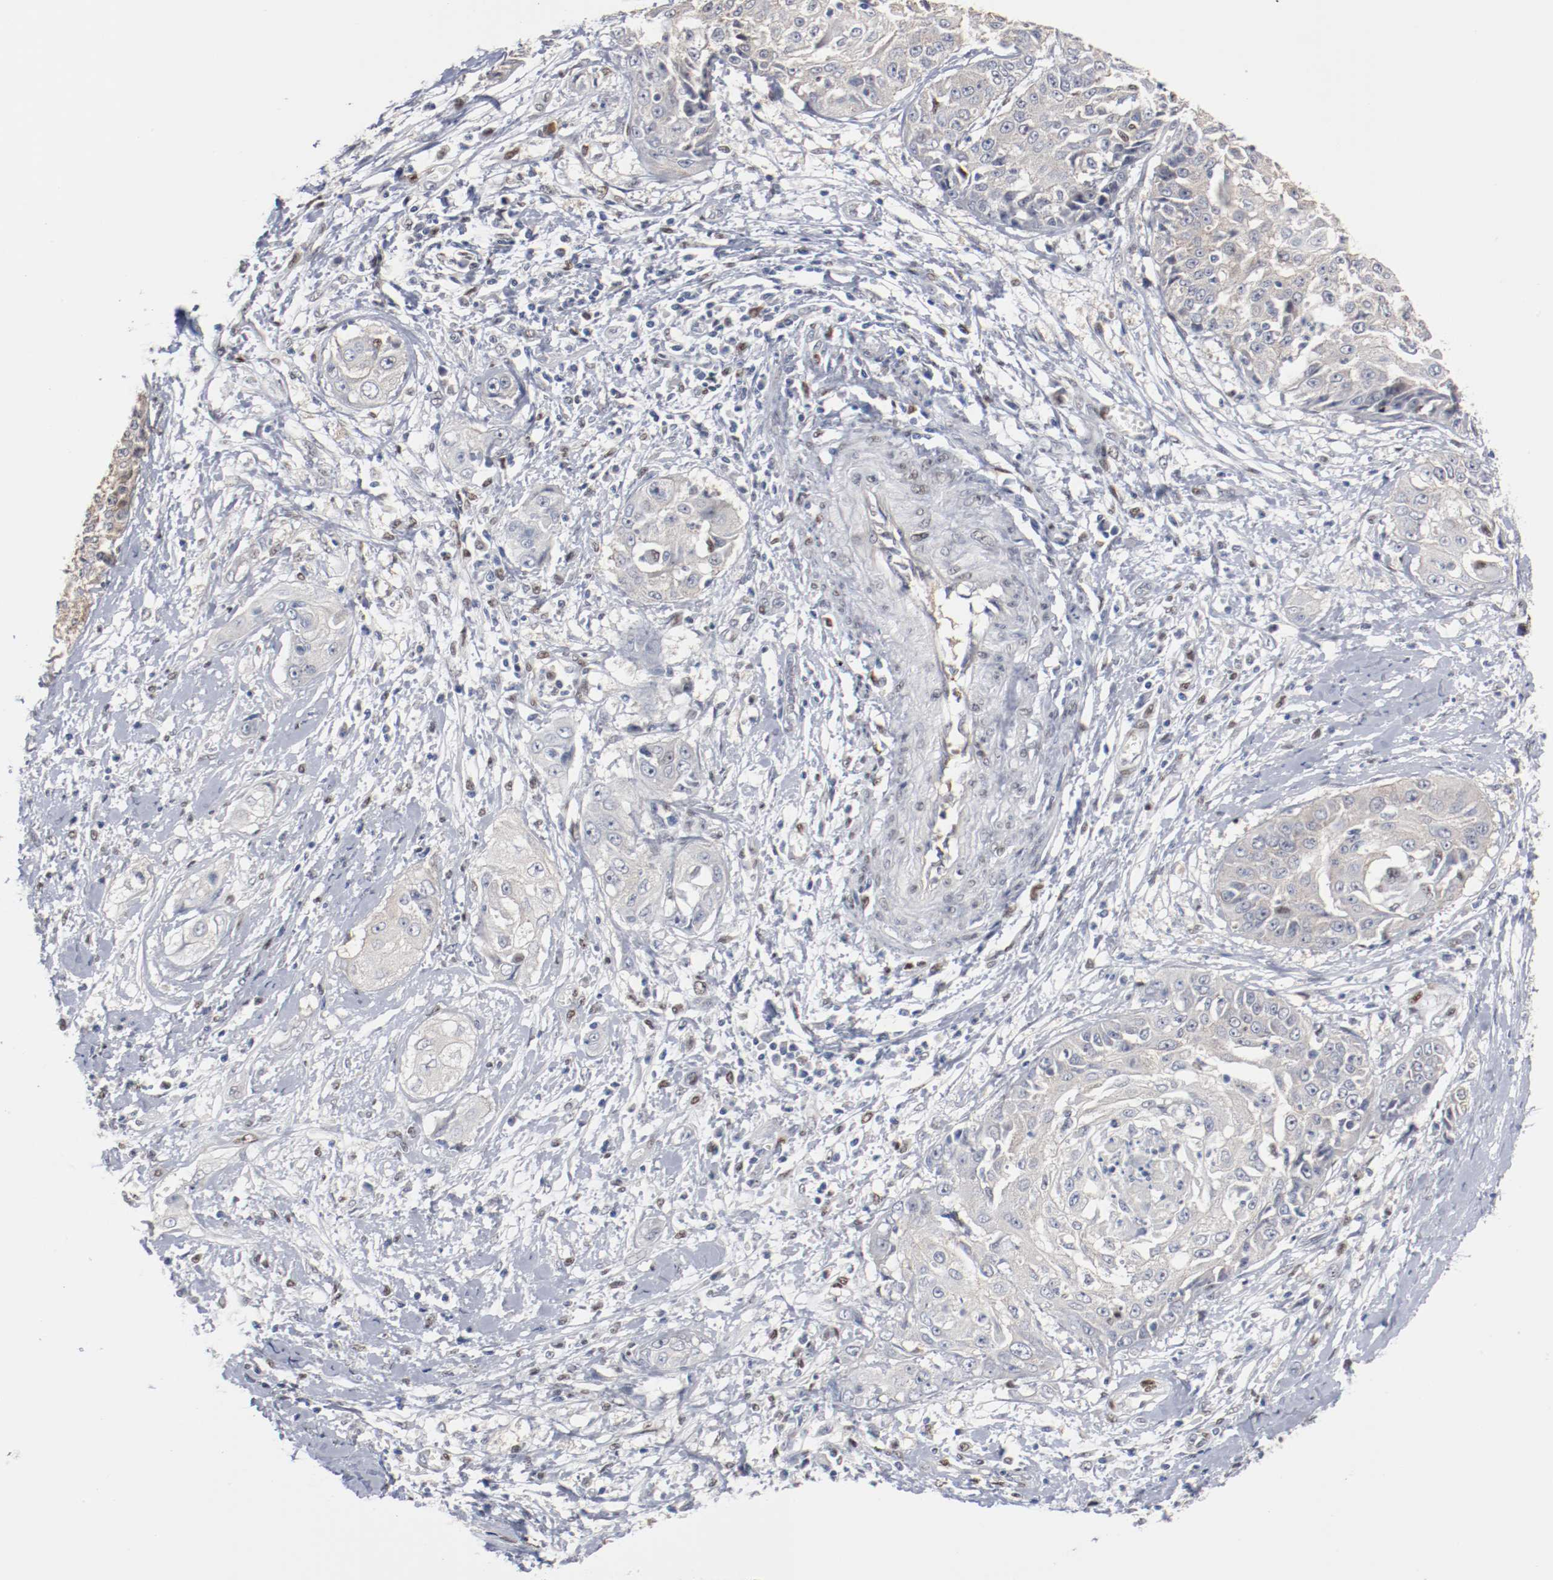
{"staining": {"intensity": "negative", "quantity": "none", "location": "none"}, "tissue": "cervical cancer", "cell_type": "Tumor cells", "image_type": "cancer", "snomed": [{"axis": "morphology", "description": "Squamous cell carcinoma, NOS"}, {"axis": "topography", "description": "Cervix"}], "caption": "Protein analysis of cervical squamous cell carcinoma displays no significant staining in tumor cells.", "gene": "ZEB2", "patient": {"sex": "female", "age": 64}}